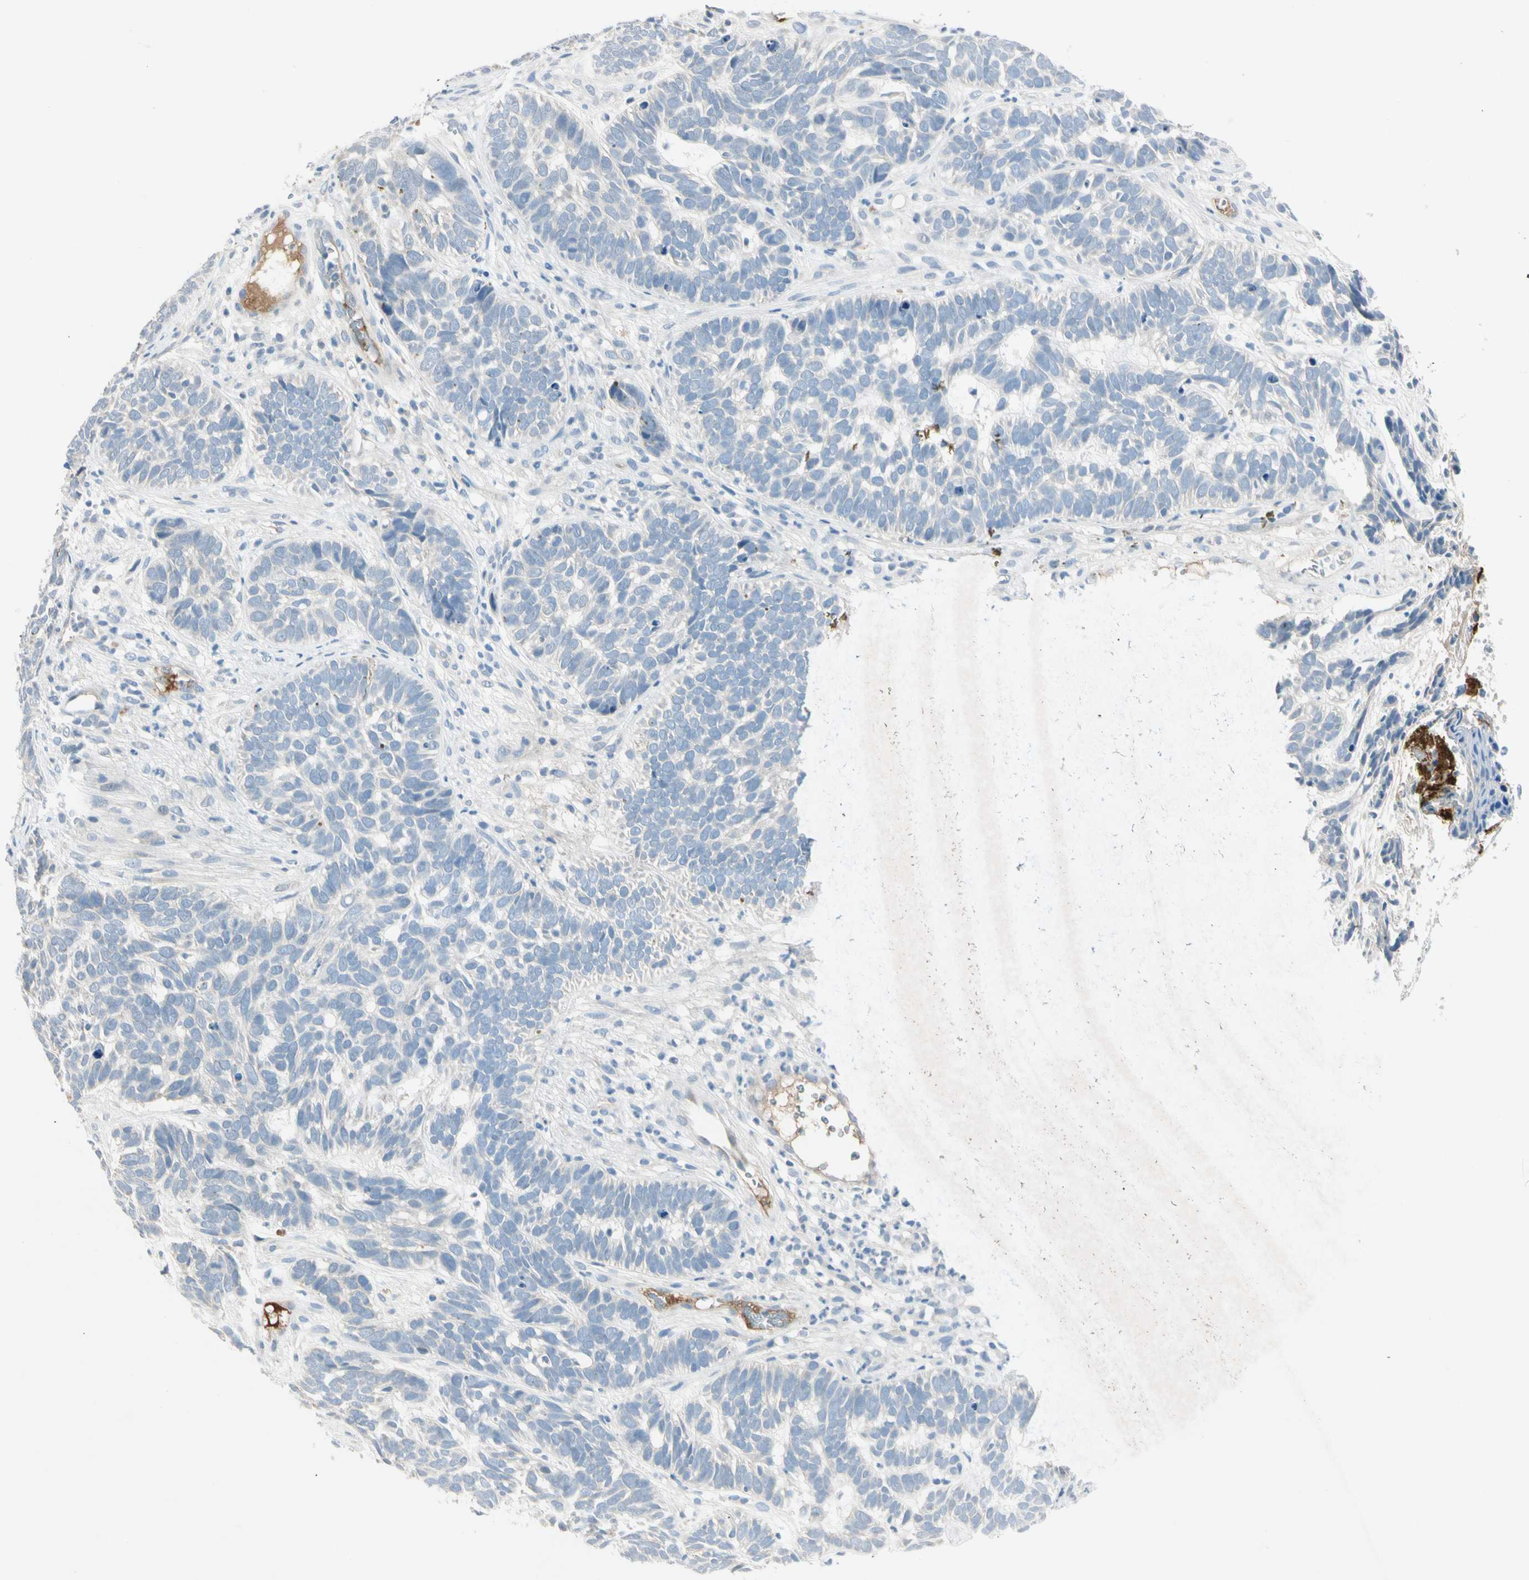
{"staining": {"intensity": "negative", "quantity": "none", "location": "none"}, "tissue": "skin cancer", "cell_type": "Tumor cells", "image_type": "cancer", "snomed": [{"axis": "morphology", "description": "Basal cell carcinoma"}, {"axis": "topography", "description": "Skin"}], "caption": "Immunohistochemical staining of human skin cancer displays no significant positivity in tumor cells.", "gene": "SERPIND1", "patient": {"sex": "male", "age": 87}}